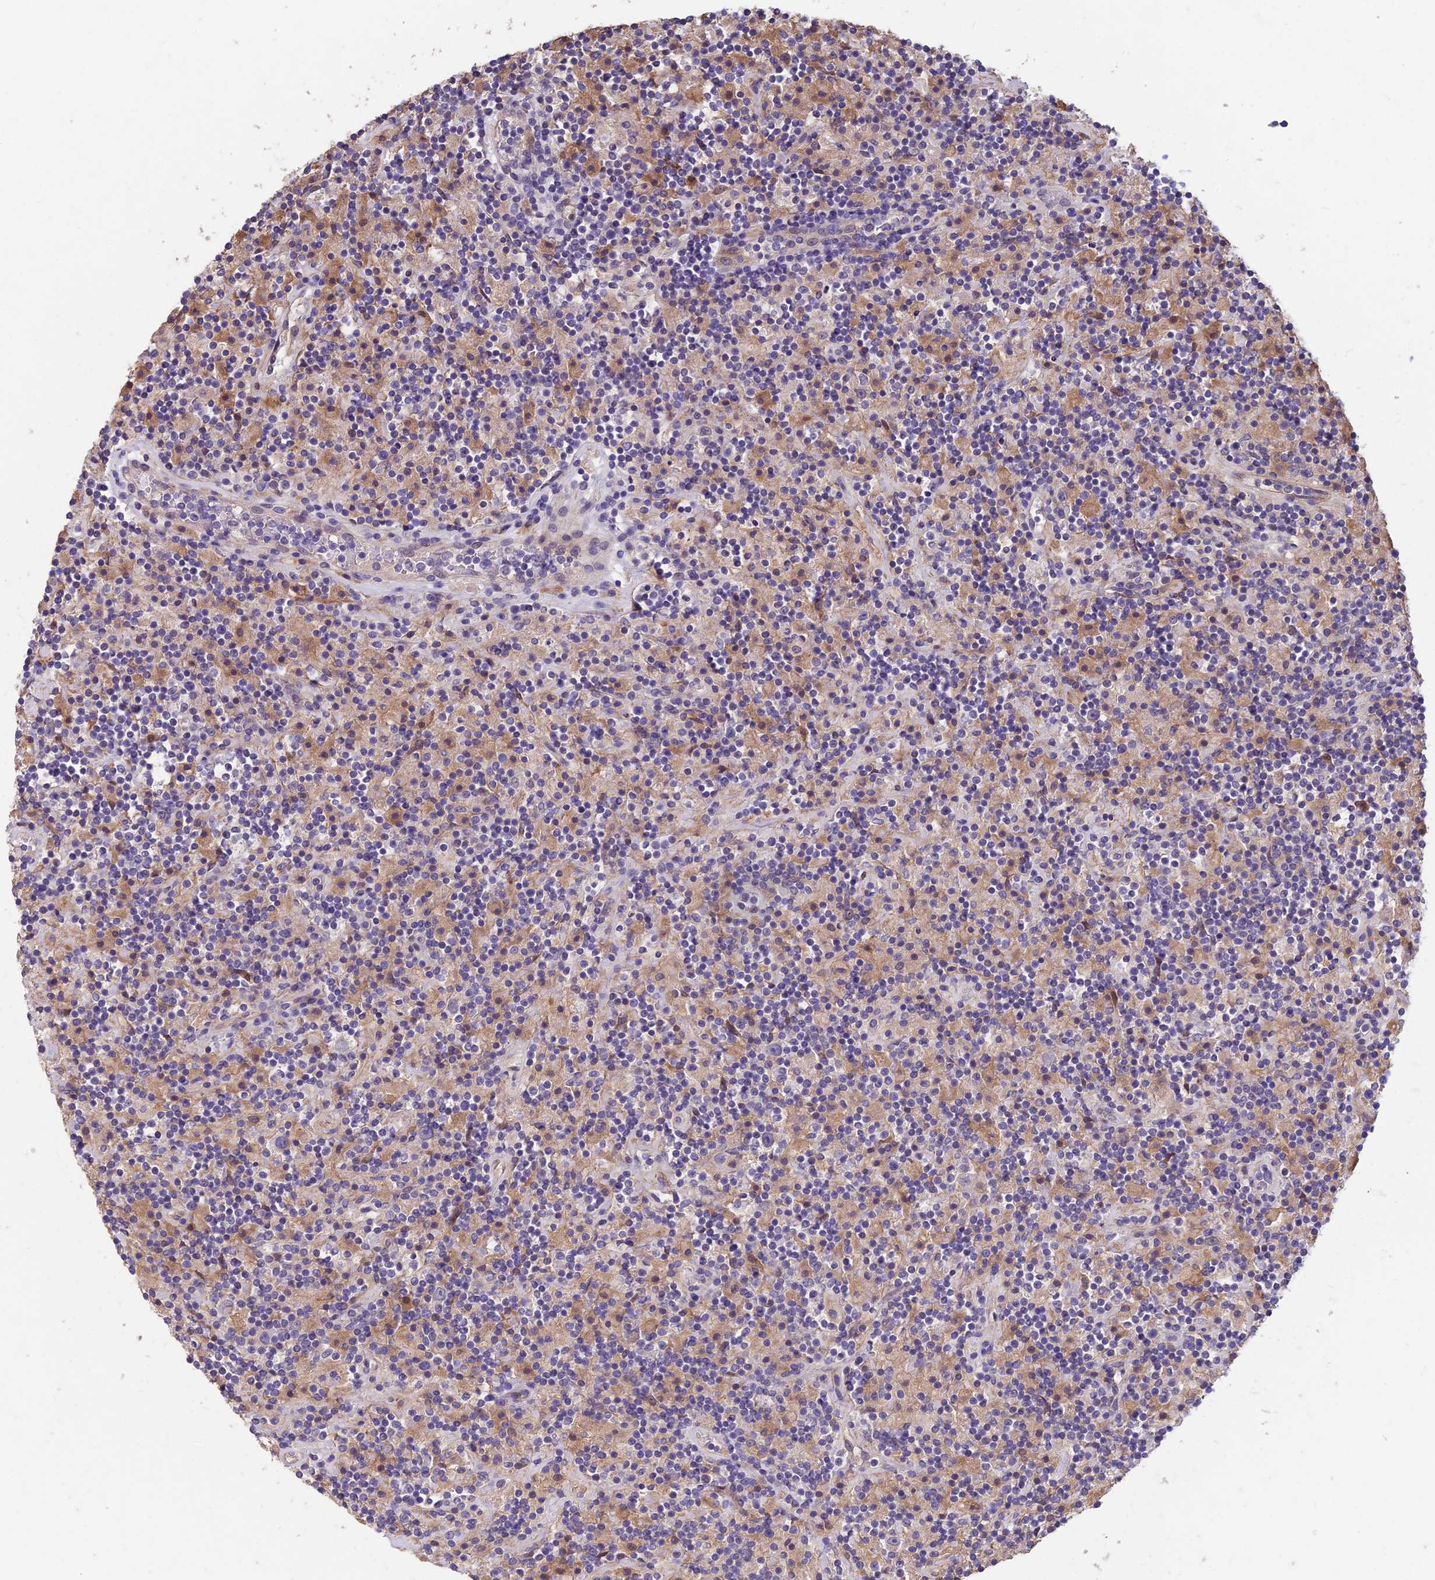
{"staining": {"intensity": "negative", "quantity": "none", "location": "none"}, "tissue": "lymphoma", "cell_type": "Tumor cells", "image_type": "cancer", "snomed": [{"axis": "morphology", "description": "Hodgkin's disease, NOS"}, {"axis": "topography", "description": "Lymph node"}], "caption": "Immunohistochemical staining of lymphoma demonstrates no significant staining in tumor cells.", "gene": "CEACAM16", "patient": {"sex": "male", "age": 70}}